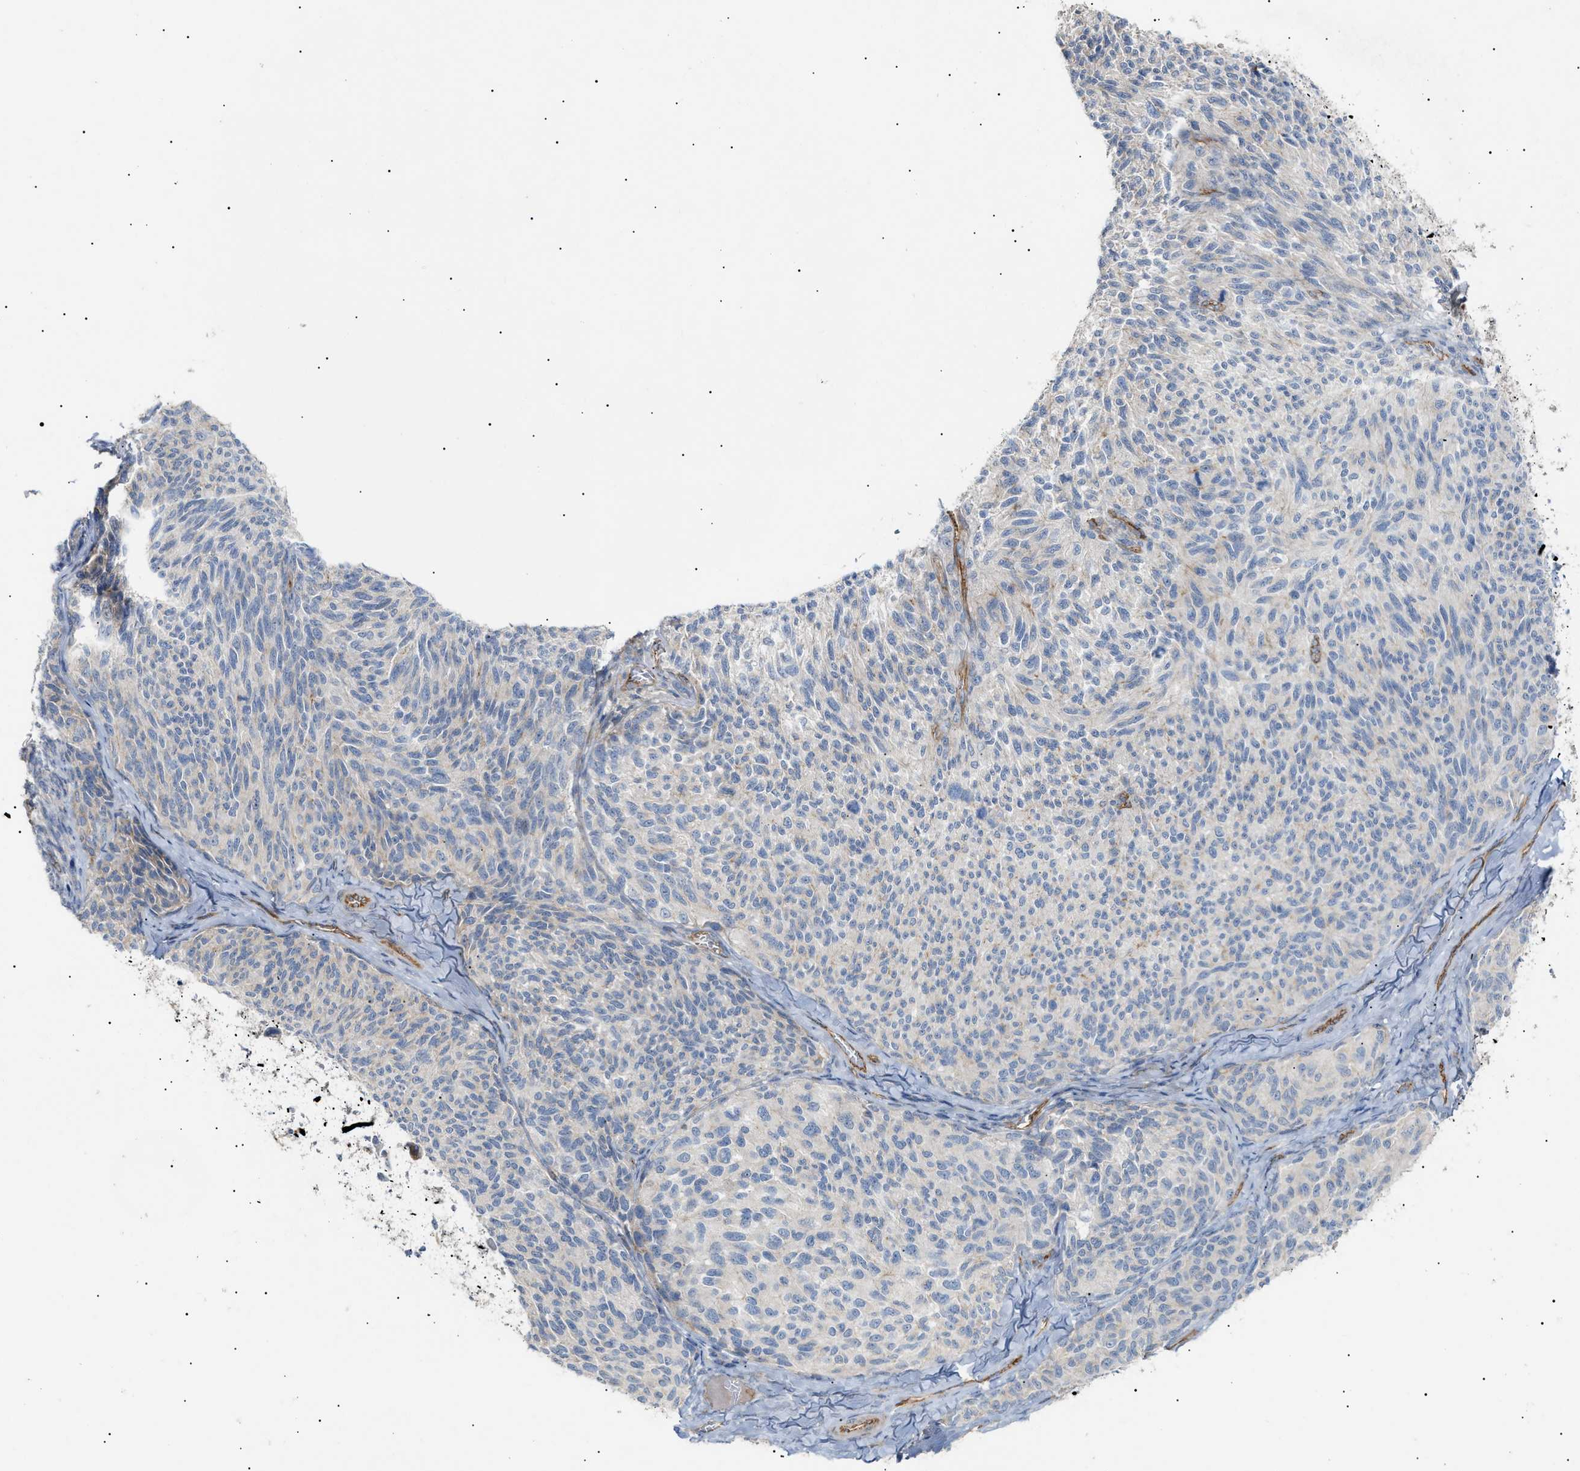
{"staining": {"intensity": "negative", "quantity": "none", "location": "none"}, "tissue": "melanoma", "cell_type": "Tumor cells", "image_type": "cancer", "snomed": [{"axis": "morphology", "description": "Malignant melanoma, NOS"}, {"axis": "topography", "description": "Skin"}], "caption": "A high-resolution image shows immunohistochemistry (IHC) staining of melanoma, which exhibits no significant expression in tumor cells.", "gene": "ZFHX2", "patient": {"sex": "female", "age": 73}}